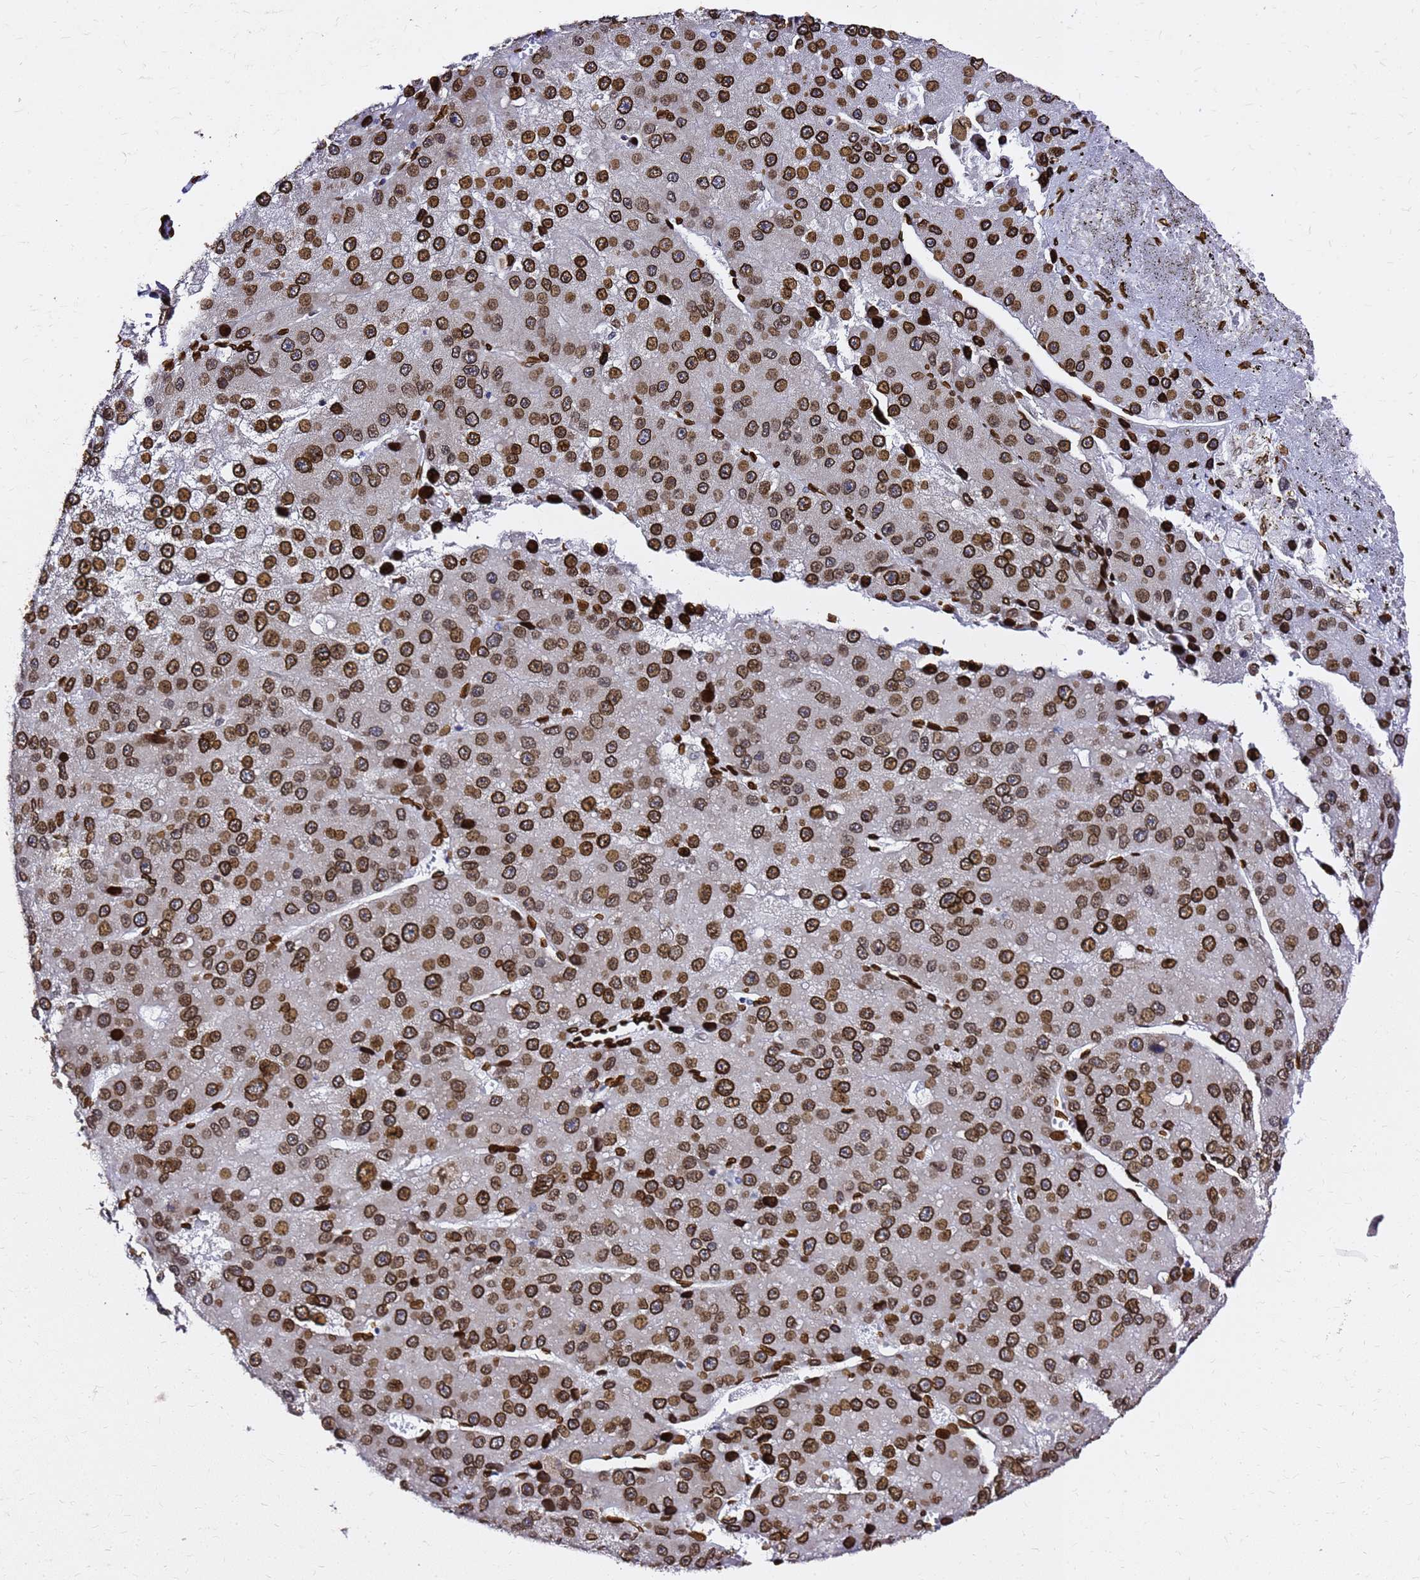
{"staining": {"intensity": "strong", "quantity": ">75%", "location": "cytoplasmic/membranous,nuclear"}, "tissue": "liver cancer", "cell_type": "Tumor cells", "image_type": "cancer", "snomed": [{"axis": "morphology", "description": "Carcinoma, Hepatocellular, NOS"}, {"axis": "topography", "description": "Liver"}], "caption": "Immunohistochemistry (IHC) (DAB) staining of human liver cancer (hepatocellular carcinoma) demonstrates strong cytoplasmic/membranous and nuclear protein positivity in approximately >75% of tumor cells.", "gene": "C6orf141", "patient": {"sex": "female", "age": 73}}